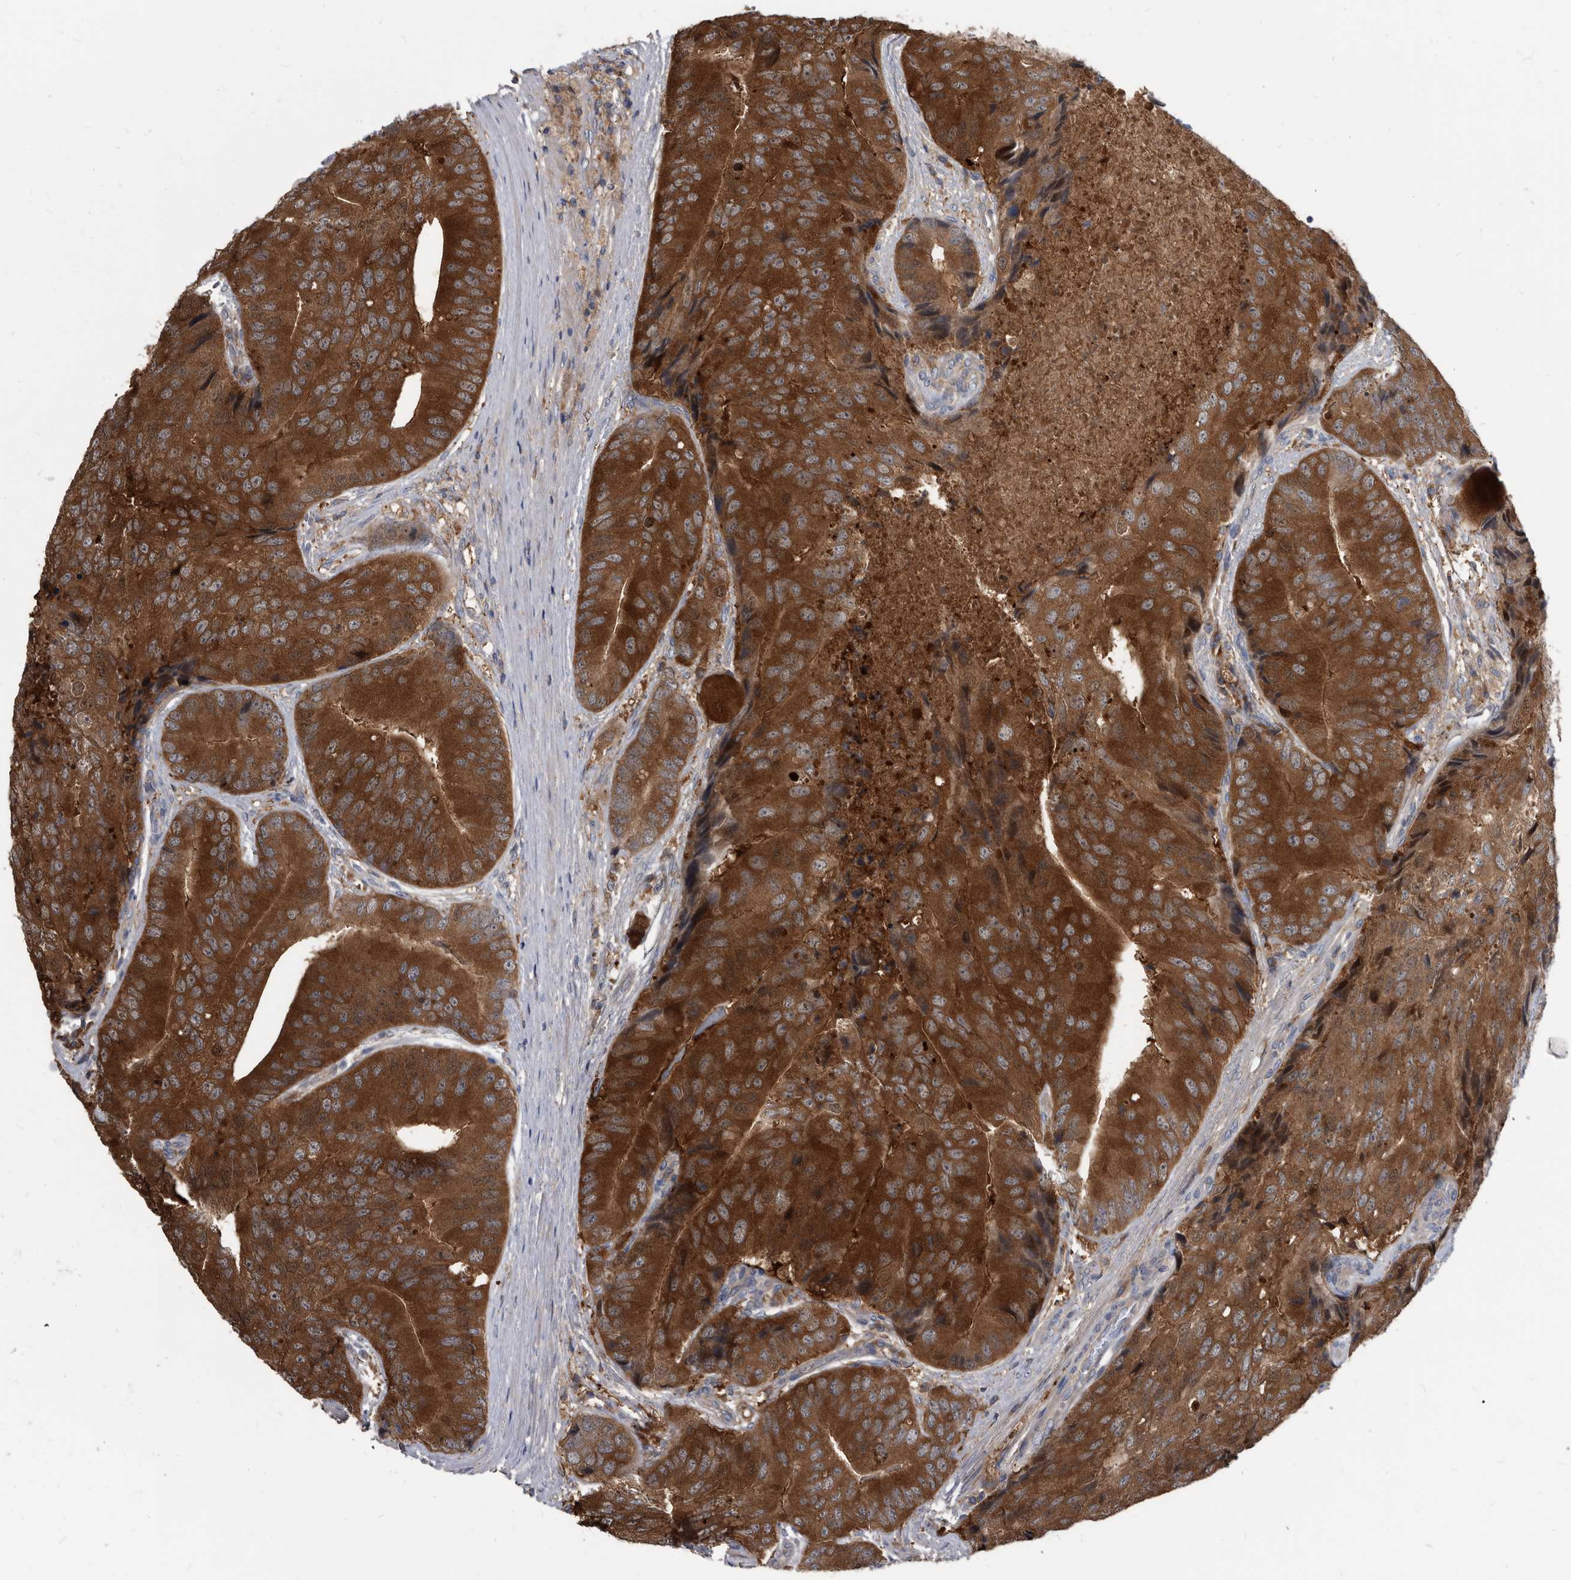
{"staining": {"intensity": "strong", "quantity": ">75%", "location": "cytoplasmic/membranous"}, "tissue": "prostate cancer", "cell_type": "Tumor cells", "image_type": "cancer", "snomed": [{"axis": "morphology", "description": "Adenocarcinoma, High grade"}, {"axis": "topography", "description": "Prostate"}], "caption": "A photomicrograph of adenocarcinoma (high-grade) (prostate) stained for a protein reveals strong cytoplasmic/membranous brown staining in tumor cells.", "gene": "APEH", "patient": {"sex": "male", "age": 70}}